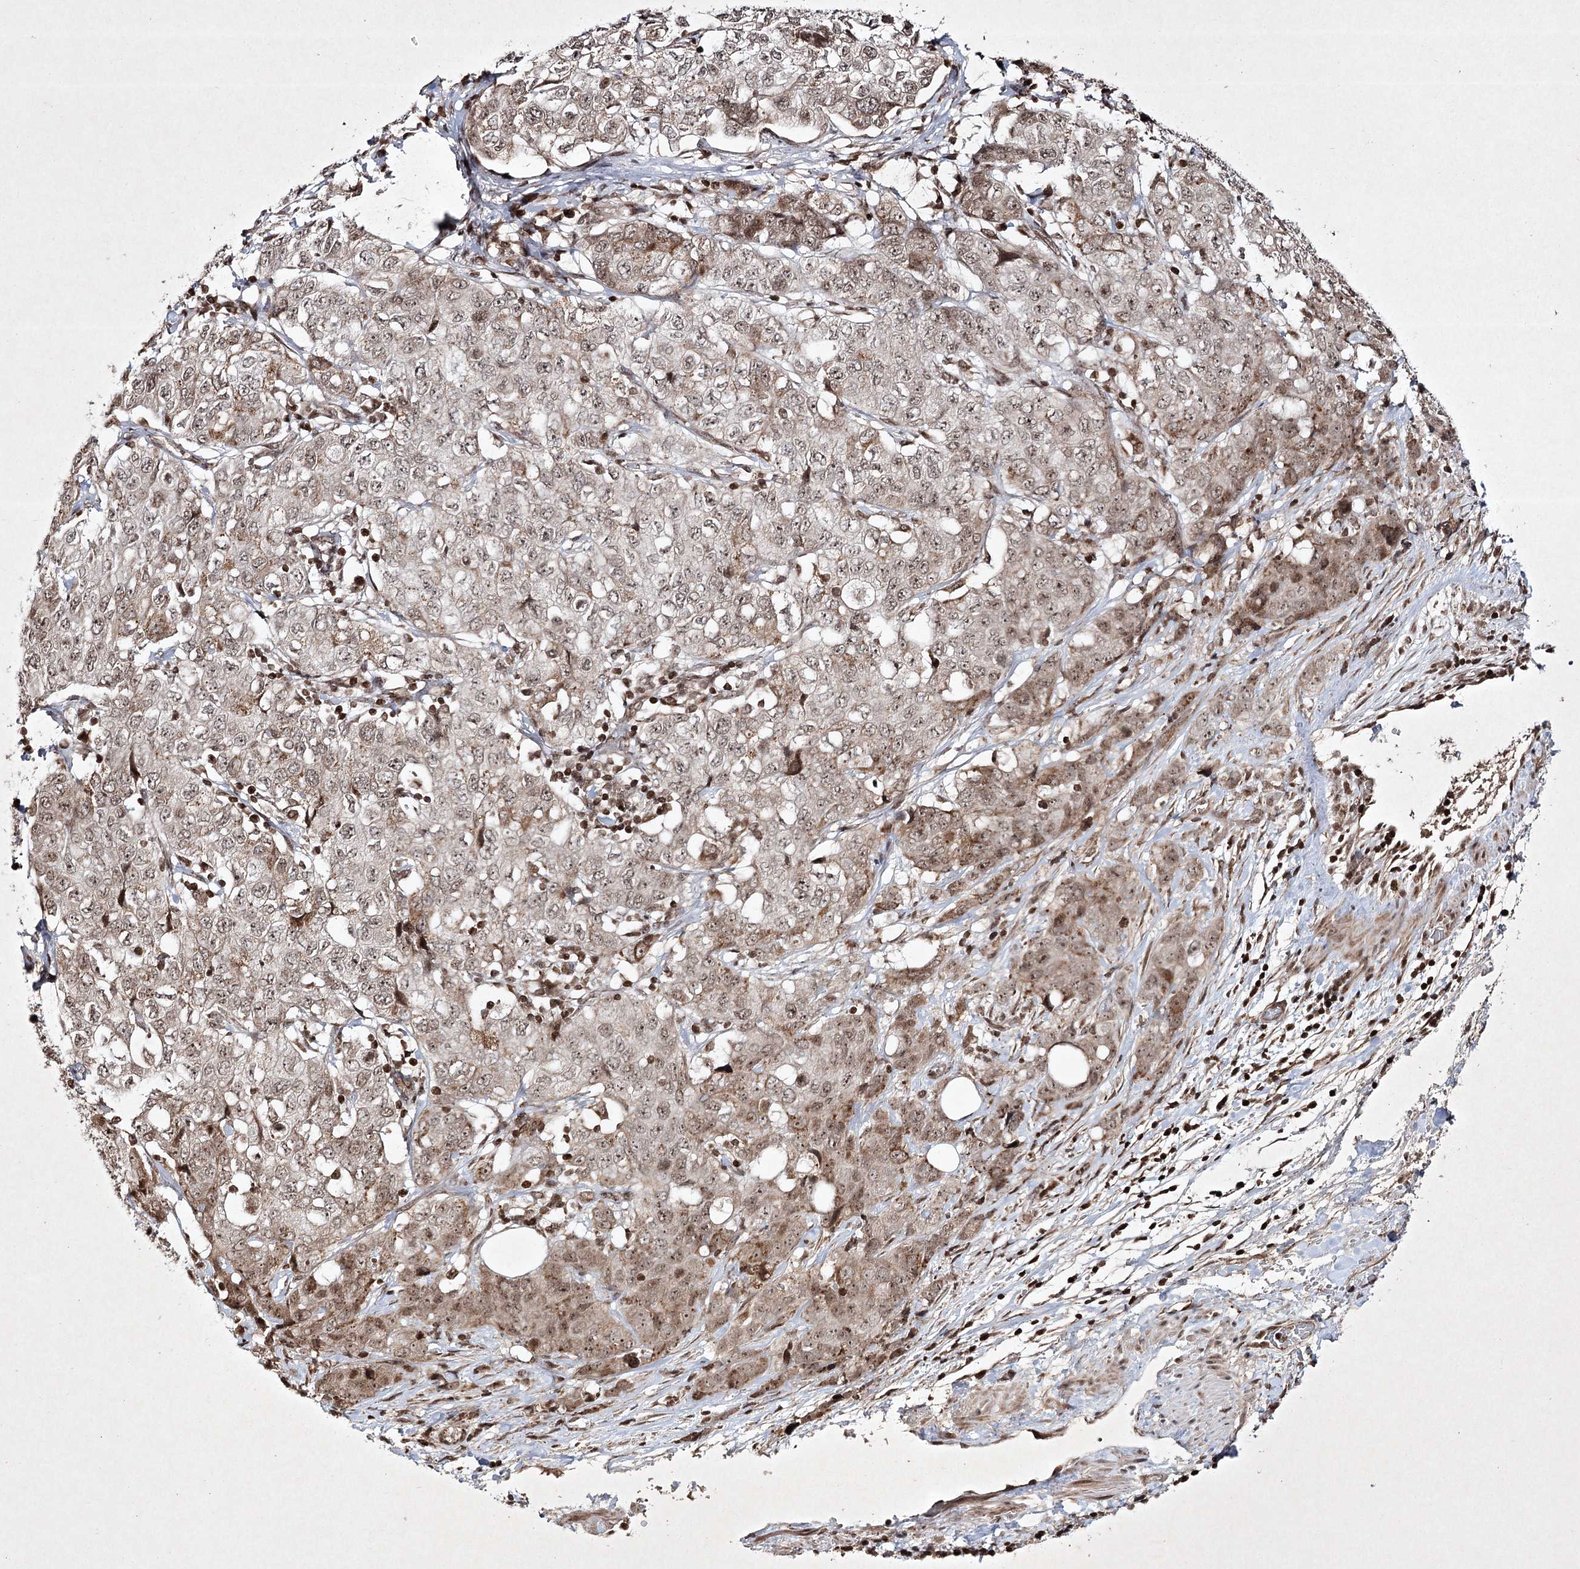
{"staining": {"intensity": "weak", "quantity": ">75%", "location": "cytoplasmic/membranous,nuclear"}, "tissue": "stomach cancer", "cell_type": "Tumor cells", "image_type": "cancer", "snomed": [{"axis": "morphology", "description": "Adenocarcinoma, NOS"}, {"axis": "topography", "description": "Stomach"}], "caption": "High-power microscopy captured an IHC photomicrograph of stomach cancer (adenocarcinoma), revealing weak cytoplasmic/membranous and nuclear expression in approximately >75% of tumor cells. (Brightfield microscopy of DAB IHC at high magnification).", "gene": "CARM1", "patient": {"sex": "male", "age": 48}}